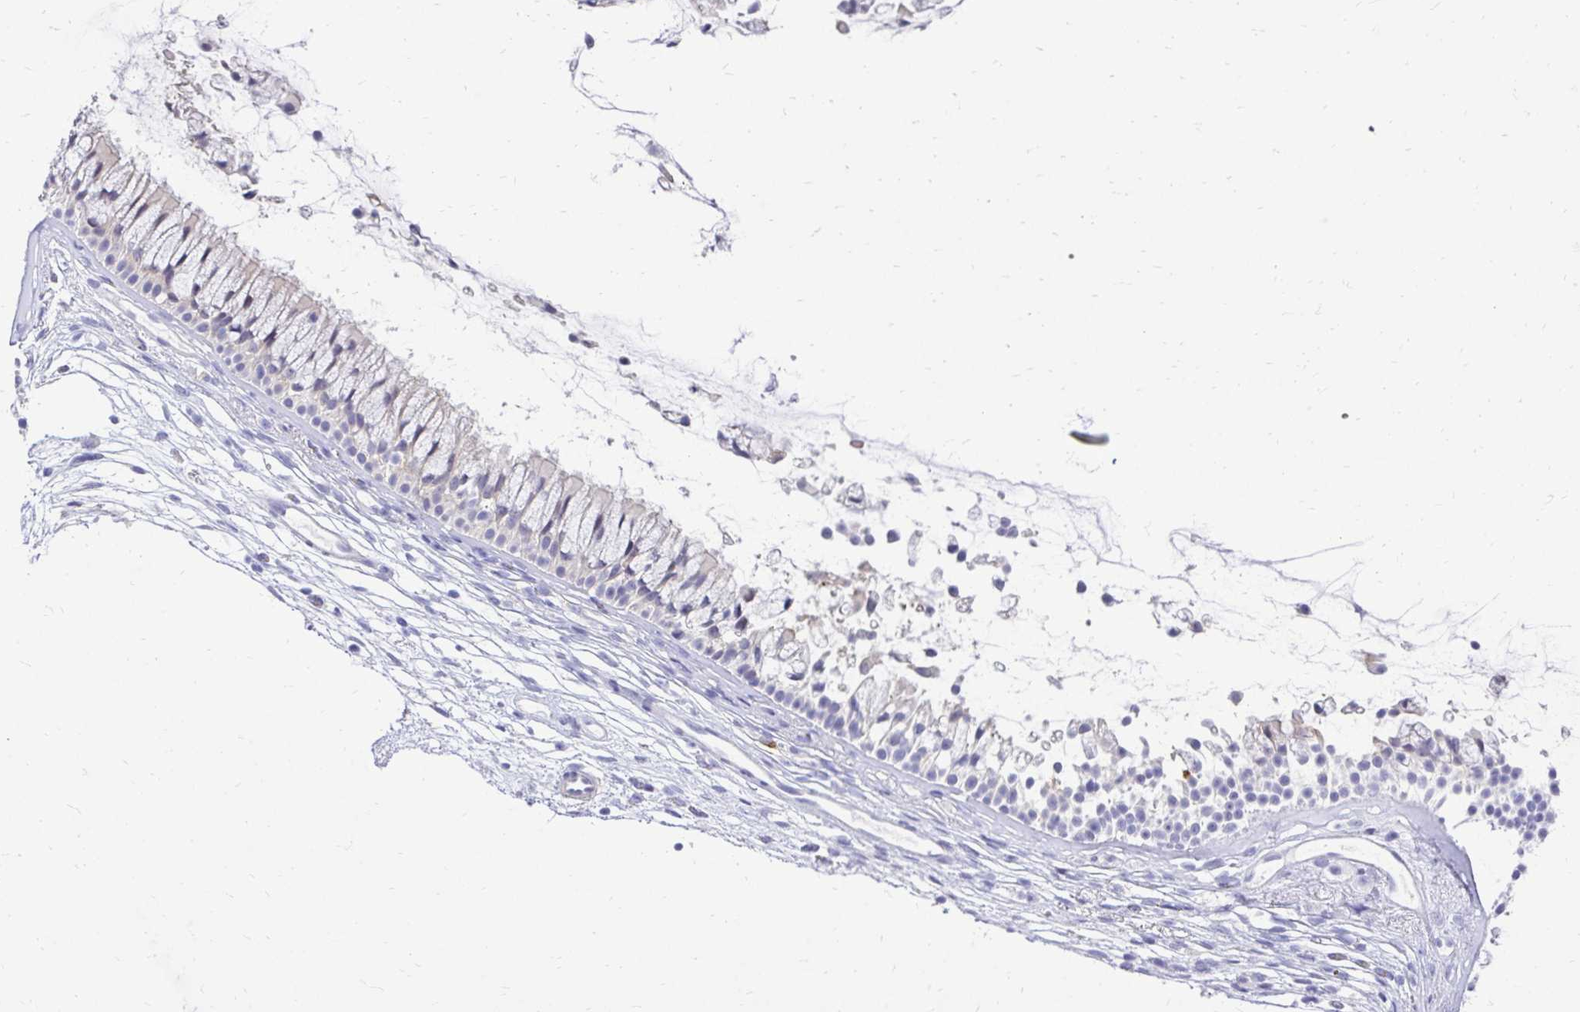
{"staining": {"intensity": "negative", "quantity": "none", "location": "none"}, "tissue": "nasopharynx", "cell_type": "Respiratory epithelial cells", "image_type": "normal", "snomed": [{"axis": "morphology", "description": "Normal tissue, NOS"}, {"axis": "topography", "description": "Nasopharynx"}], "caption": "This is an immunohistochemistry (IHC) histopathology image of benign human nasopharynx. There is no staining in respiratory epithelial cells.", "gene": "ZSWIM9", "patient": {"sex": "female", "age": 75}}